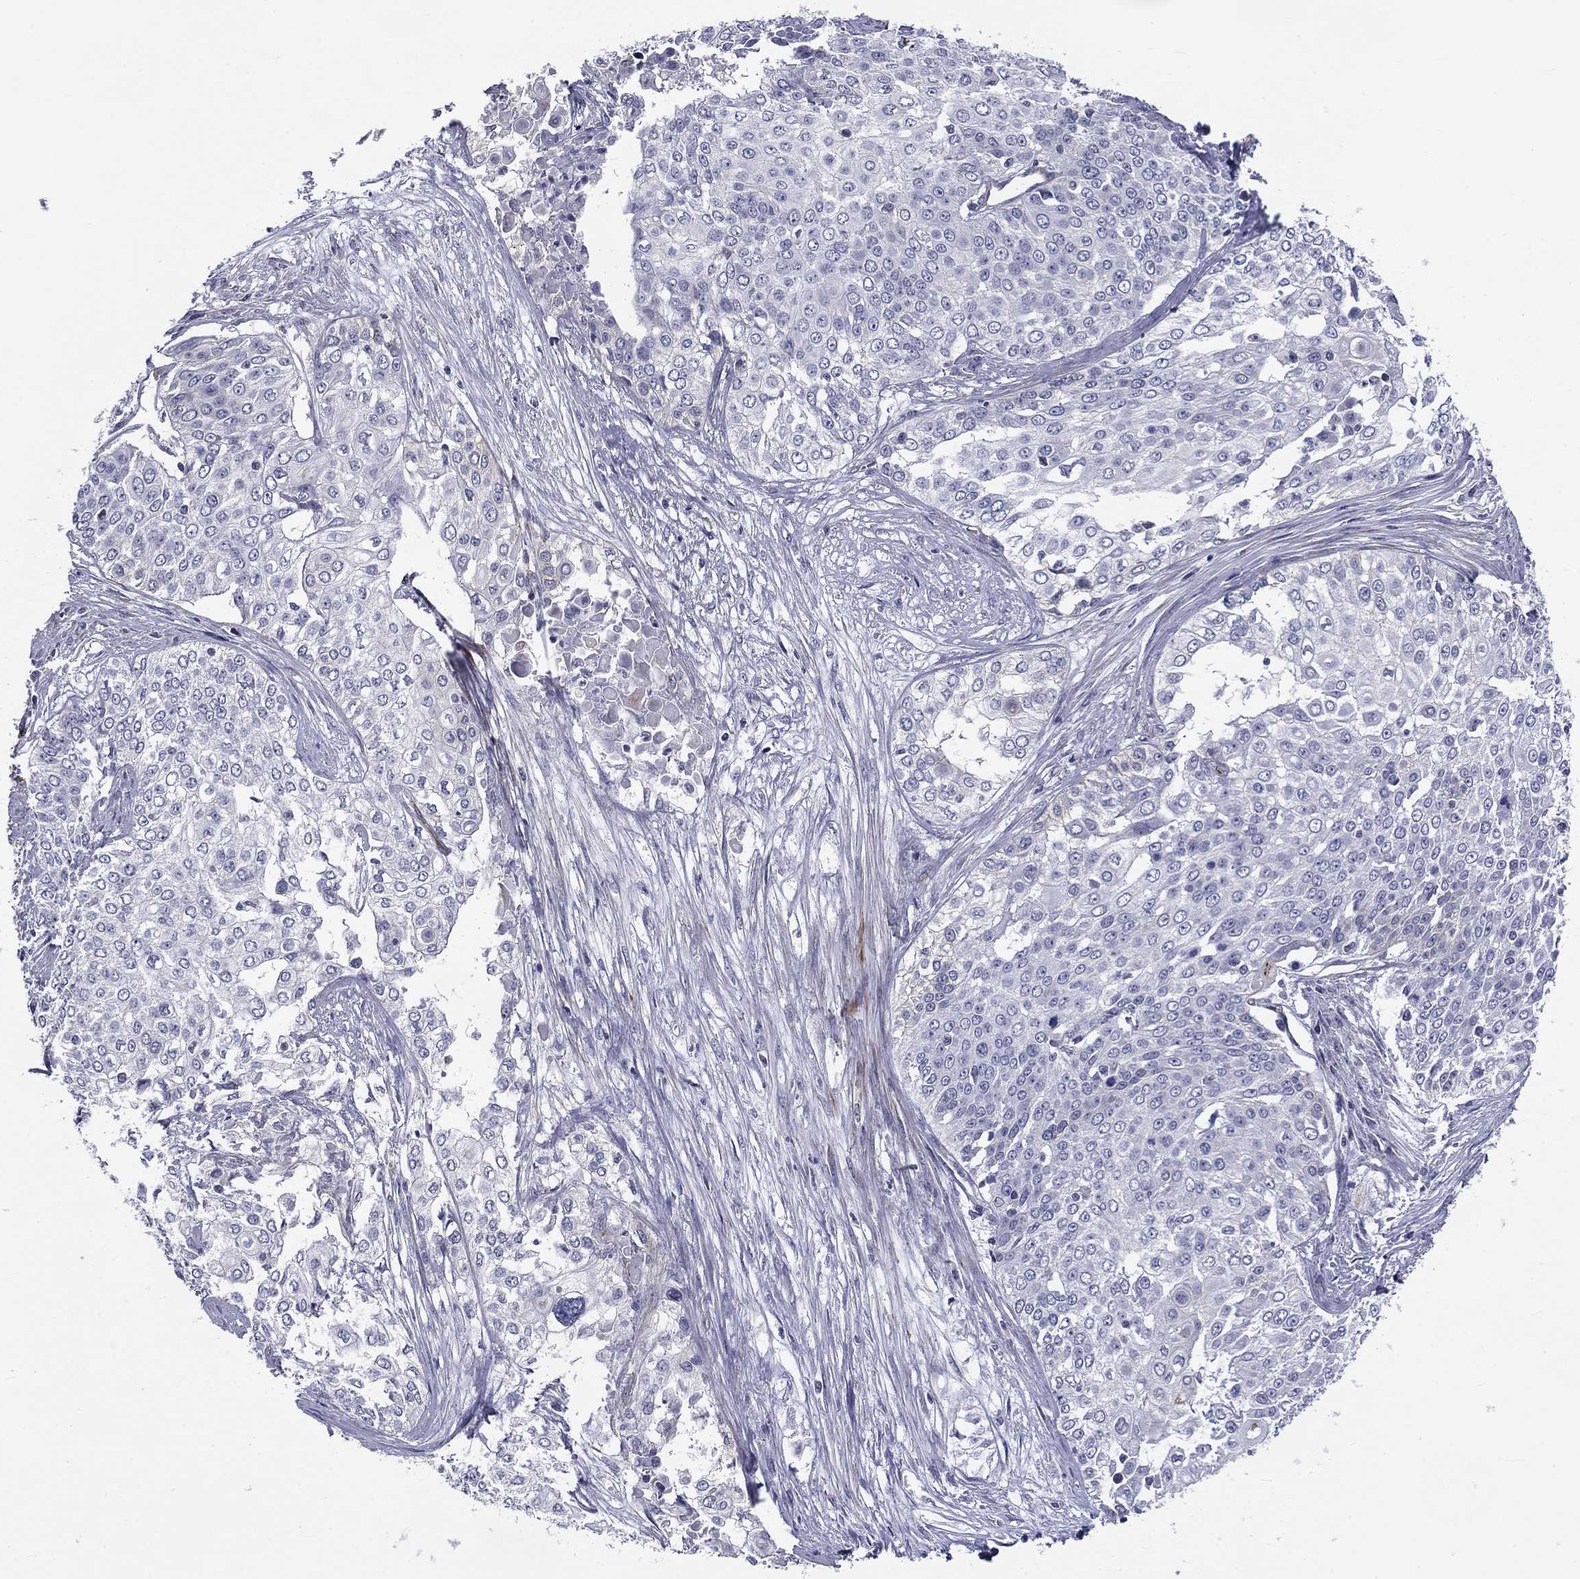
{"staining": {"intensity": "negative", "quantity": "none", "location": "none"}, "tissue": "cervical cancer", "cell_type": "Tumor cells", "image_type": "cancer", "snomed": [{"axis": "morphology", "description": "Squamous cell carcinoma, NOS"}, {"axis": "topography", "description": "Cervix"}], "caption": "Human cervical squamous cell carcinoma stained for a protein using immunohistochemistry (IHC) demonstrates no staining in tumor cells.", "gene": "SYNC", "patient": {"sex": "female", "age": 39}}